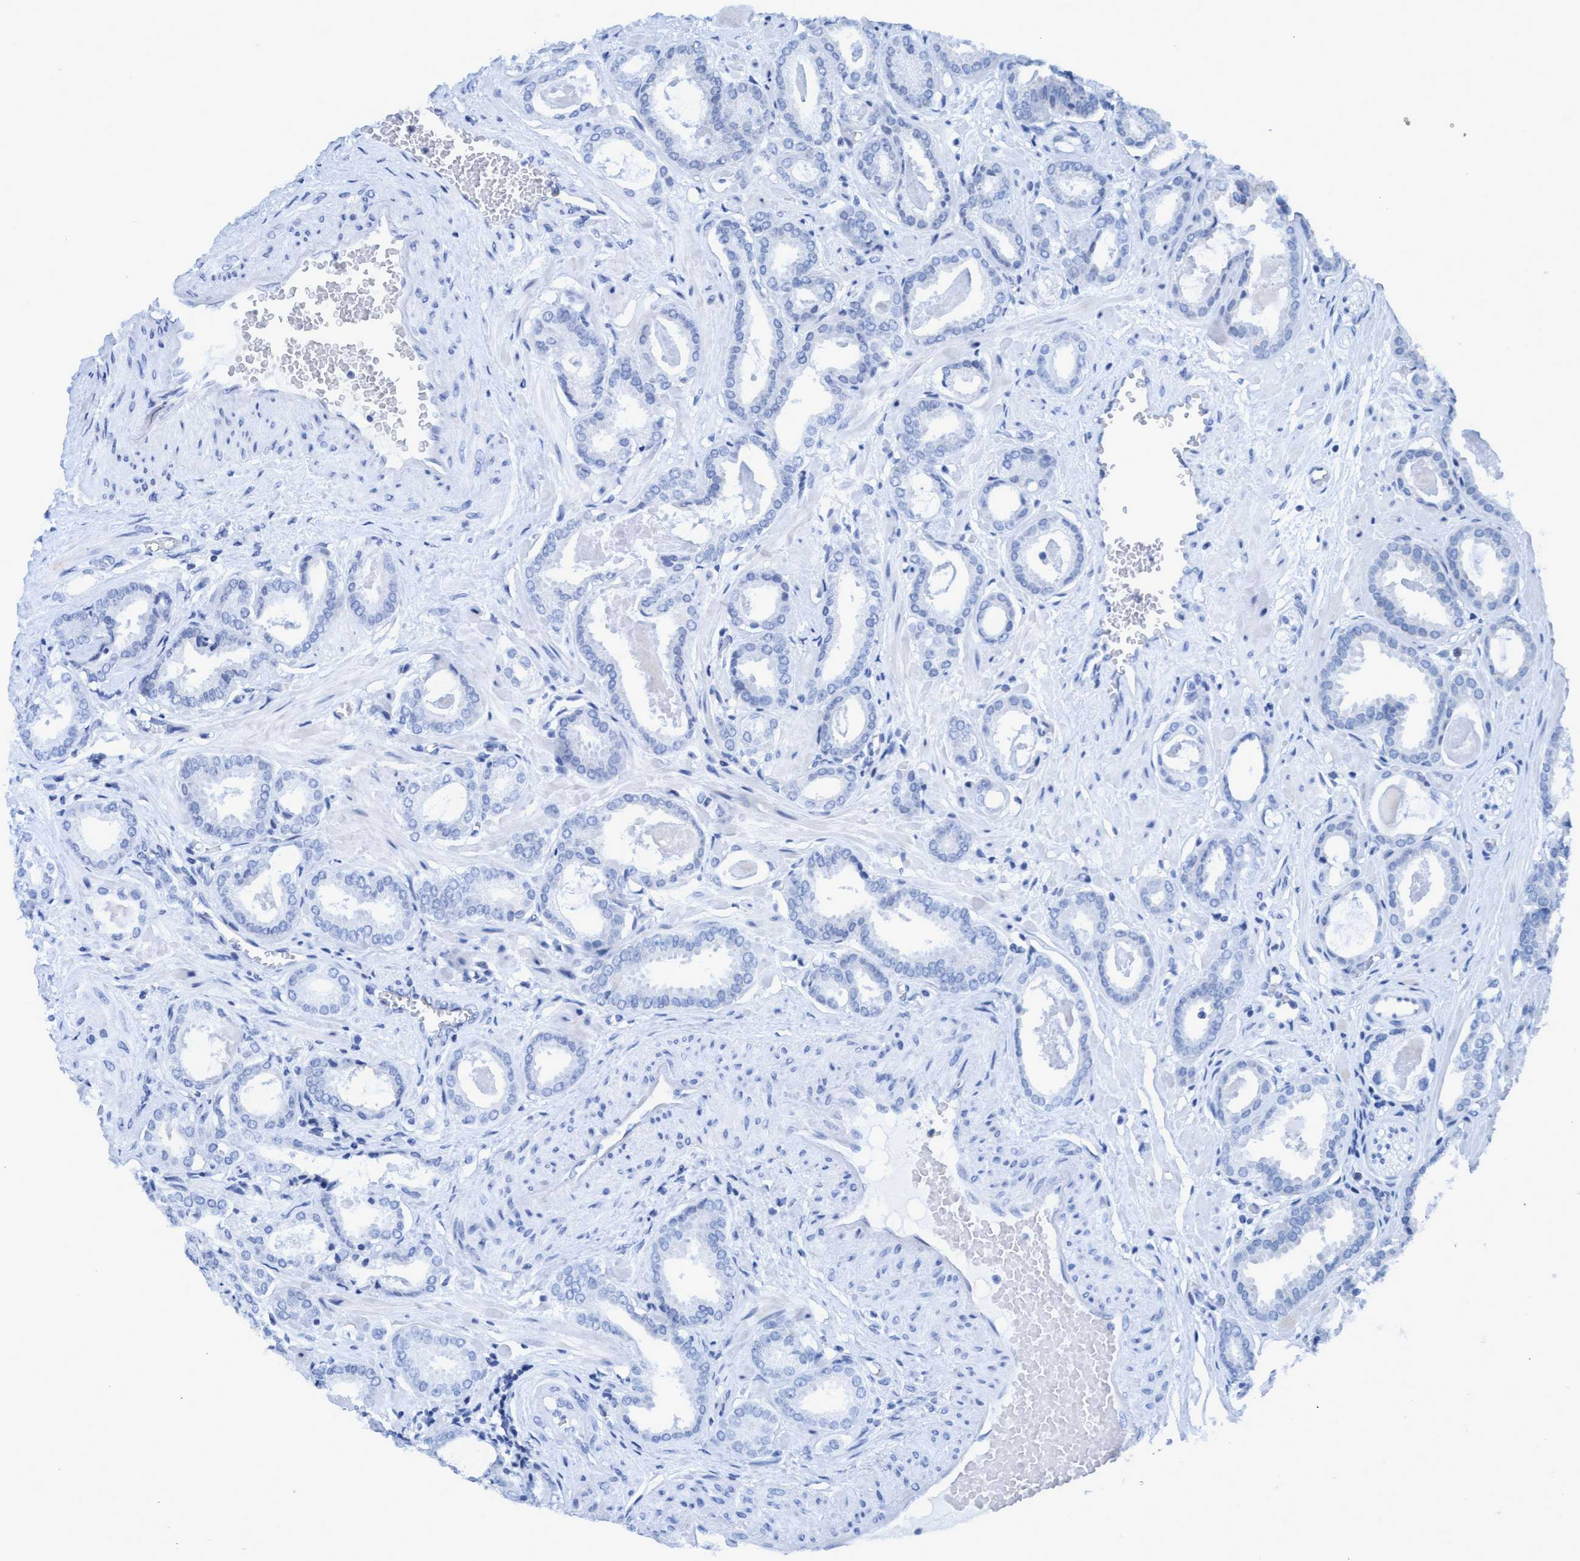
{"staining": {"intensity": "negative", "quantity": "none", "location": "none"}, "tissue": "prostate cancer", "cell_type": "Tumor cells", "image_type": "cancer", "snomed": [{"axis": "morphology", "description": "Adenocarcinoma, Low grade"}, {"axis": "topography", "description": "Prostate"}], "caption": "The micrograph reveals no significant positivity in tumor cells of prostate cancer (low-grade adenocarcinoma).", "gene": "DNAI1", "patient": {"sex": "male", "age": 53}}